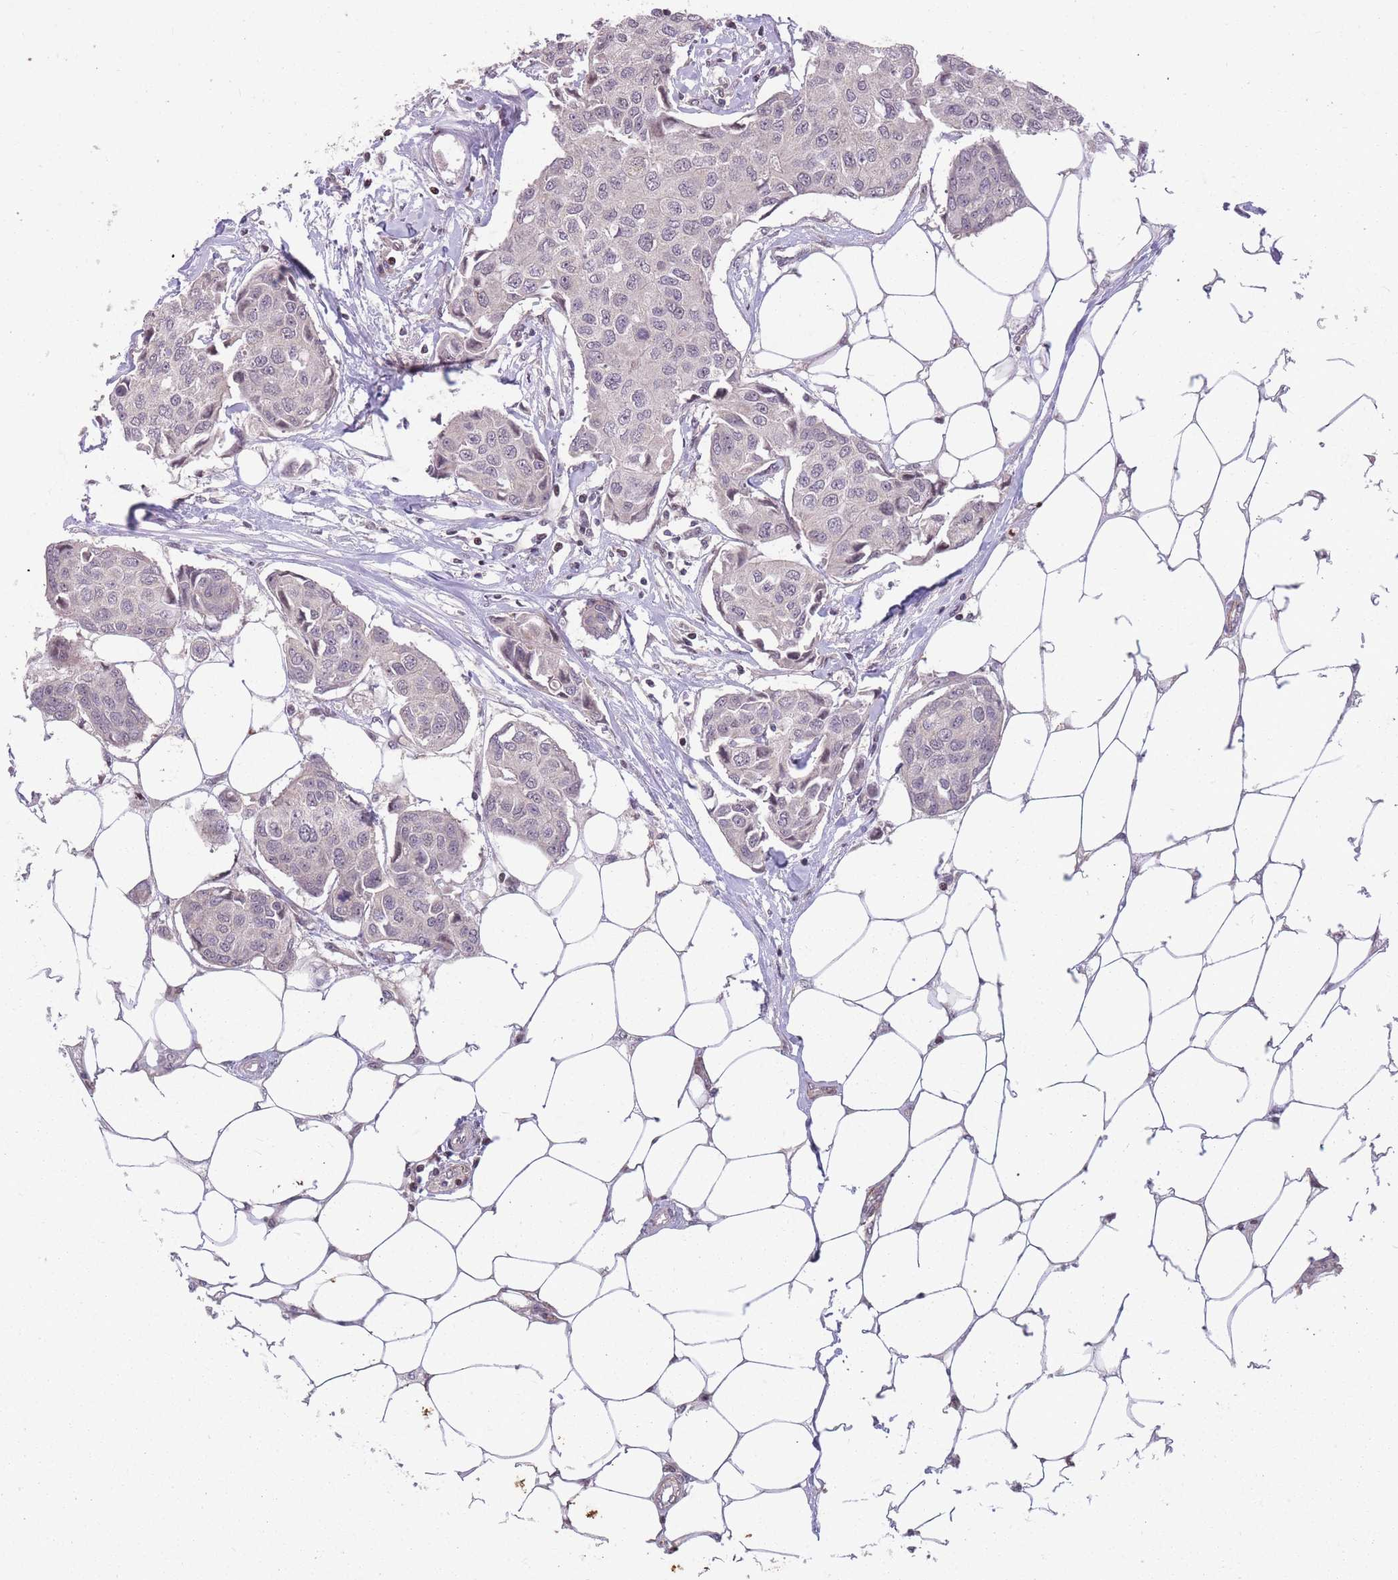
{"staining": {"intensity": "negative", "quantity": "none", "location": "none"}, "tissue": "breast cancer", "cell_type": "Tumor cells", "image_type": "cancer", "snomed": [{"axis": "morphology", "description": "Duct carcinoma"}, {"axis": "topography", "description": "Breast"}, {"axis": "topography", "description": "Lymph node"}], "caption": "Immunohistochemical staining of human breast intraductal carcinoma reveals no significant staining in tumor cells.", "gene": "GGT5", "patient": {"sex": "female", "age": 80}}